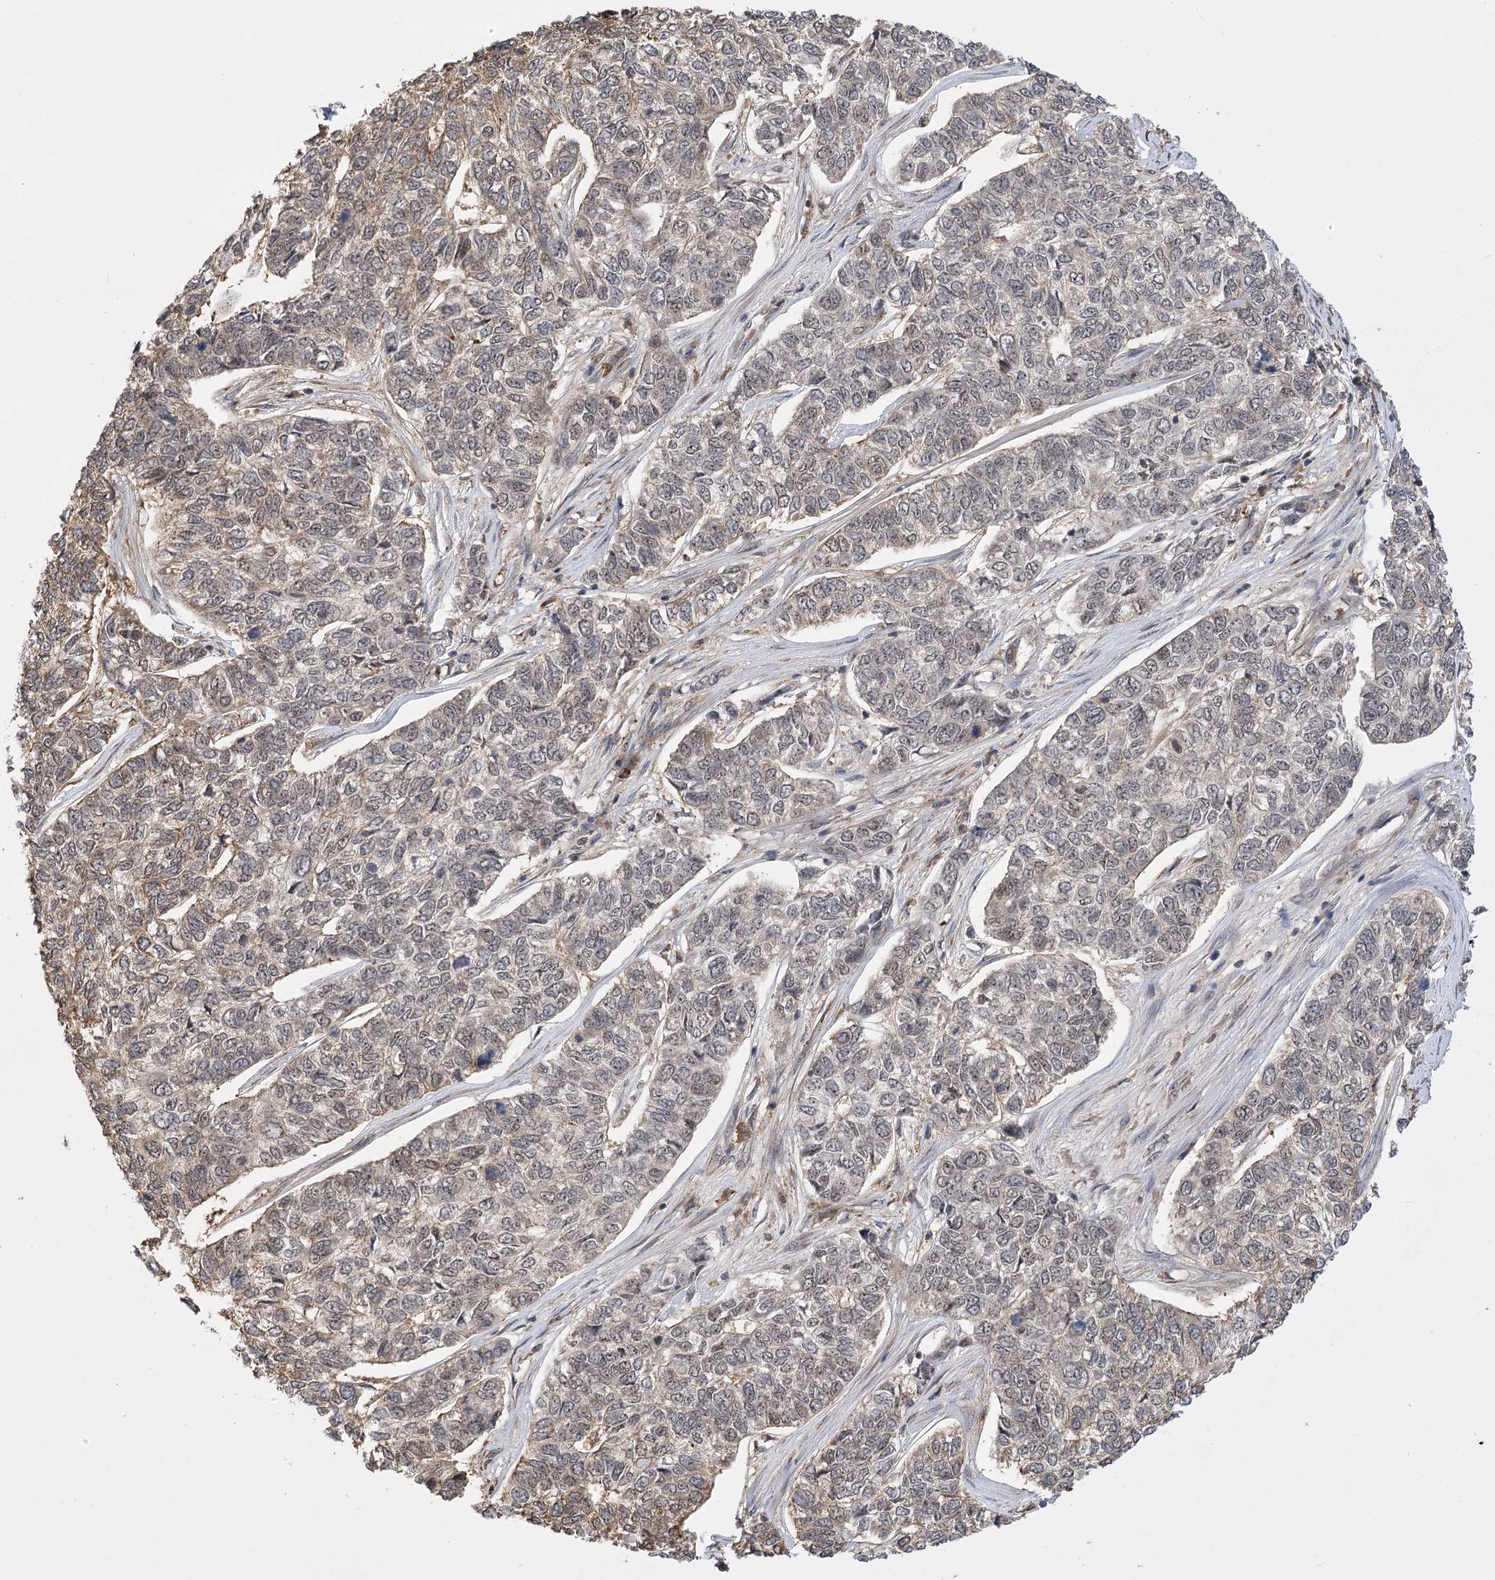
{"staining": {"intensity": "weak", "quantity": "<25%", "location": "cytoplasmic/membranous"}, "tissue": "skin cancer", "cell_type": "Tumor cells", "image_type": "cancer", "snomed": [{"axis": "morphology", "description": "Basal cell carcinoma"}, {"axis": "topography", "description": "Skin"}], "caption": "This is a histopathology image of IHC staining of skin cancer, which shows no staining in tumor cells.", "gene": "SERGEF", "patient": {"sex": "female", "age": 65}}